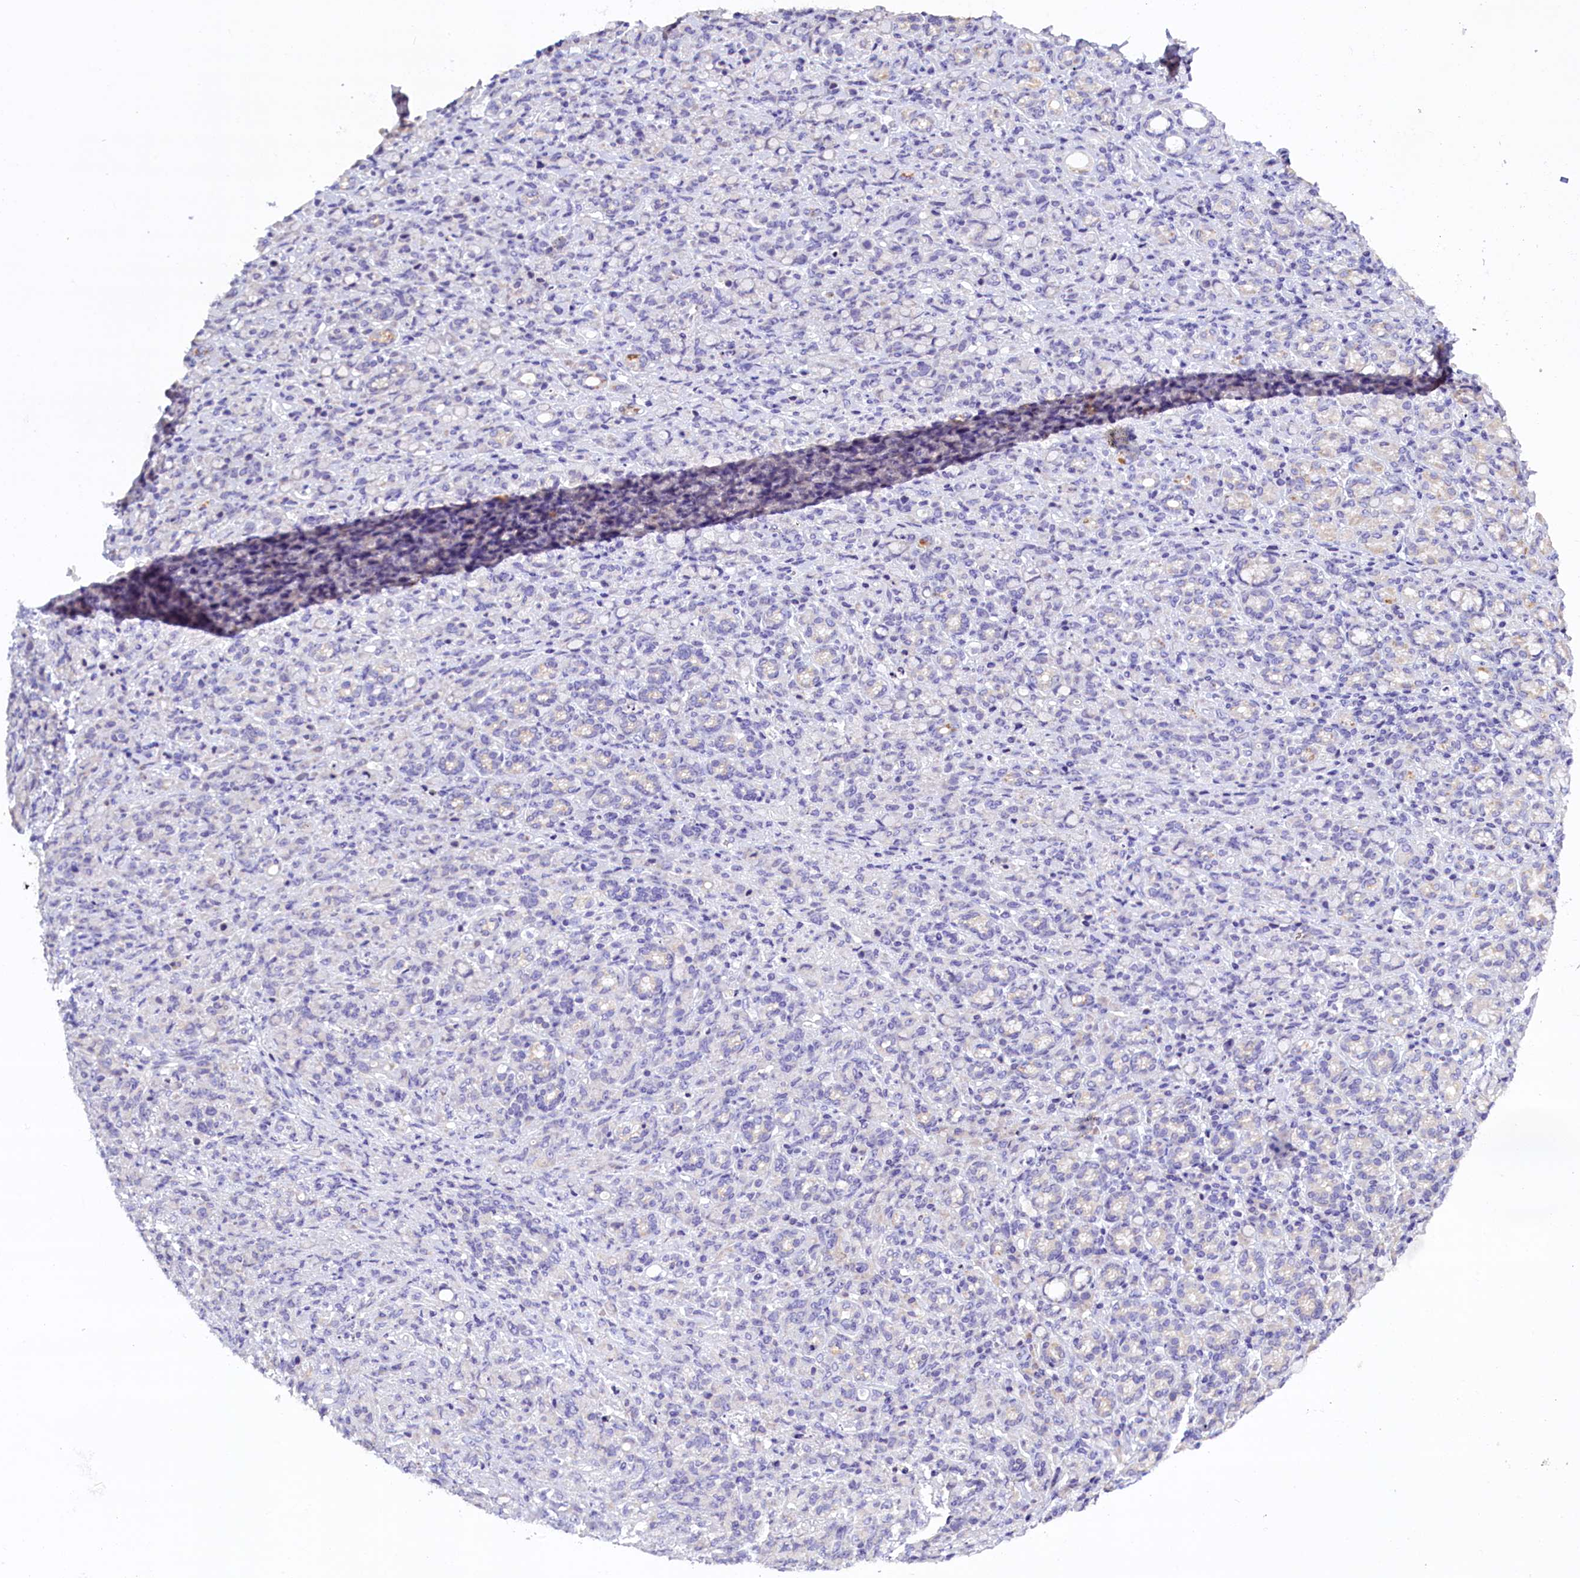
{"staining": {"intensity": "negative", "quantity": "none", "location": "none"}, "tissue": "stomach cancer", "cell_type": "Tumor cells", "image_type": "cancer", "snomed": [{"axis": "morphology", "description": "Adenocarcinoma, NOS"}, {"axis": "topography", "description": "Stomach"}], "caption": "A histopathology image of stomach adenocarcinoma stained for a protein shows no brown staining in tumor cells. (Immunohistochemistry (ihc), brightfield microscopy, high magnification).", "gene": "RTTN", "patient": {"sex": "female", "age": 79}}